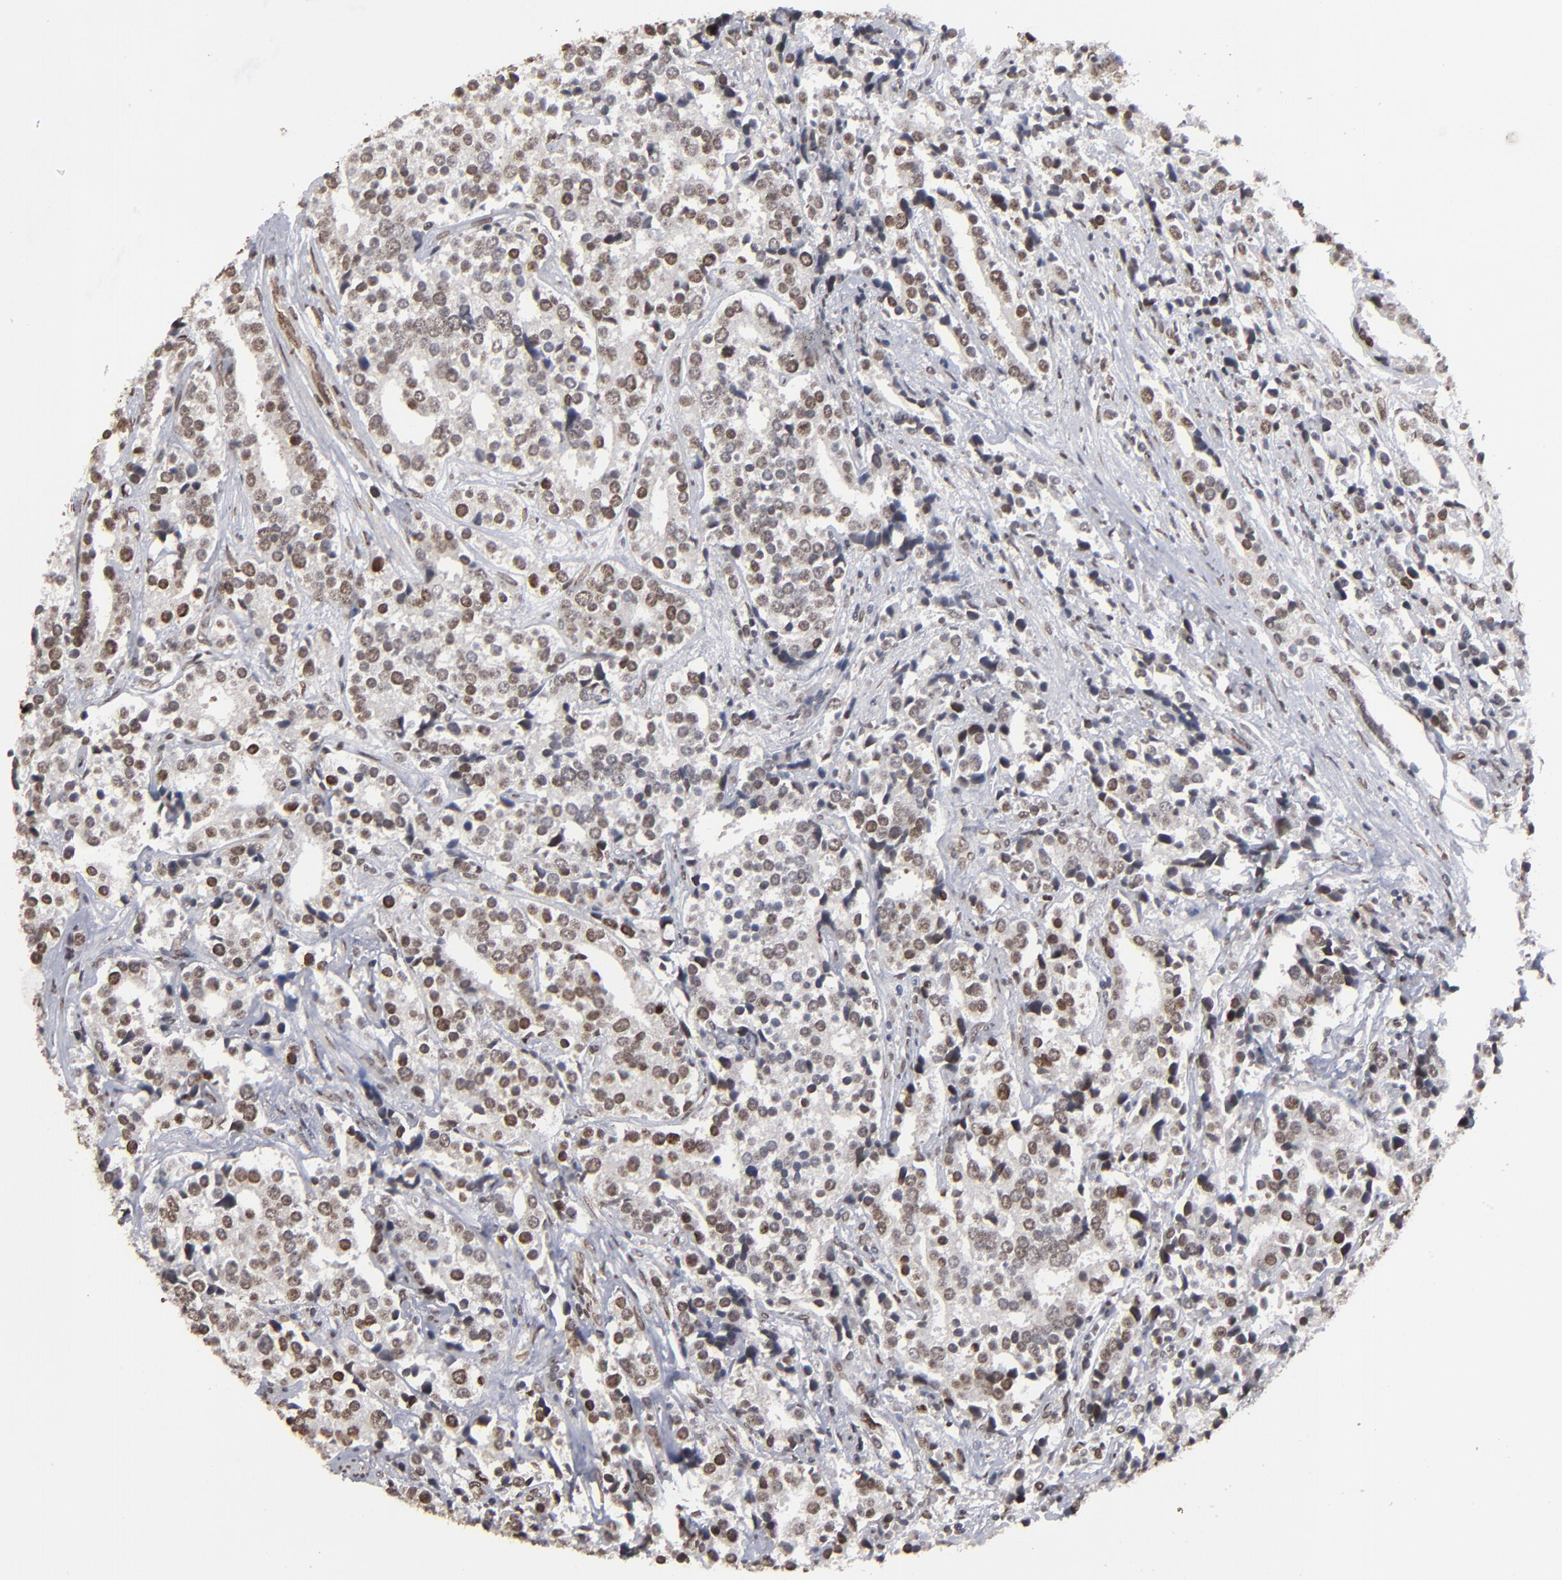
{"staining": {"intensity": "weak", "quantity": ">75%", "location": "nuclear"}, "tissue": "prostate cancer", "cell_type": "Tumor cells", "image_type": "cancer", "snomed": [{"axis": "morphology", "description": "Adenocarcinoma, High grade"}, {"axis": "topography", "description": "Prostate"}], "caption": "High-grade adenocarcinoma (prostate) stained for a protein exhibits weak nuclear positivity in tumor cells.", "gene": "BAZ1A", "patient": {"sex": "male", "age": 71}}